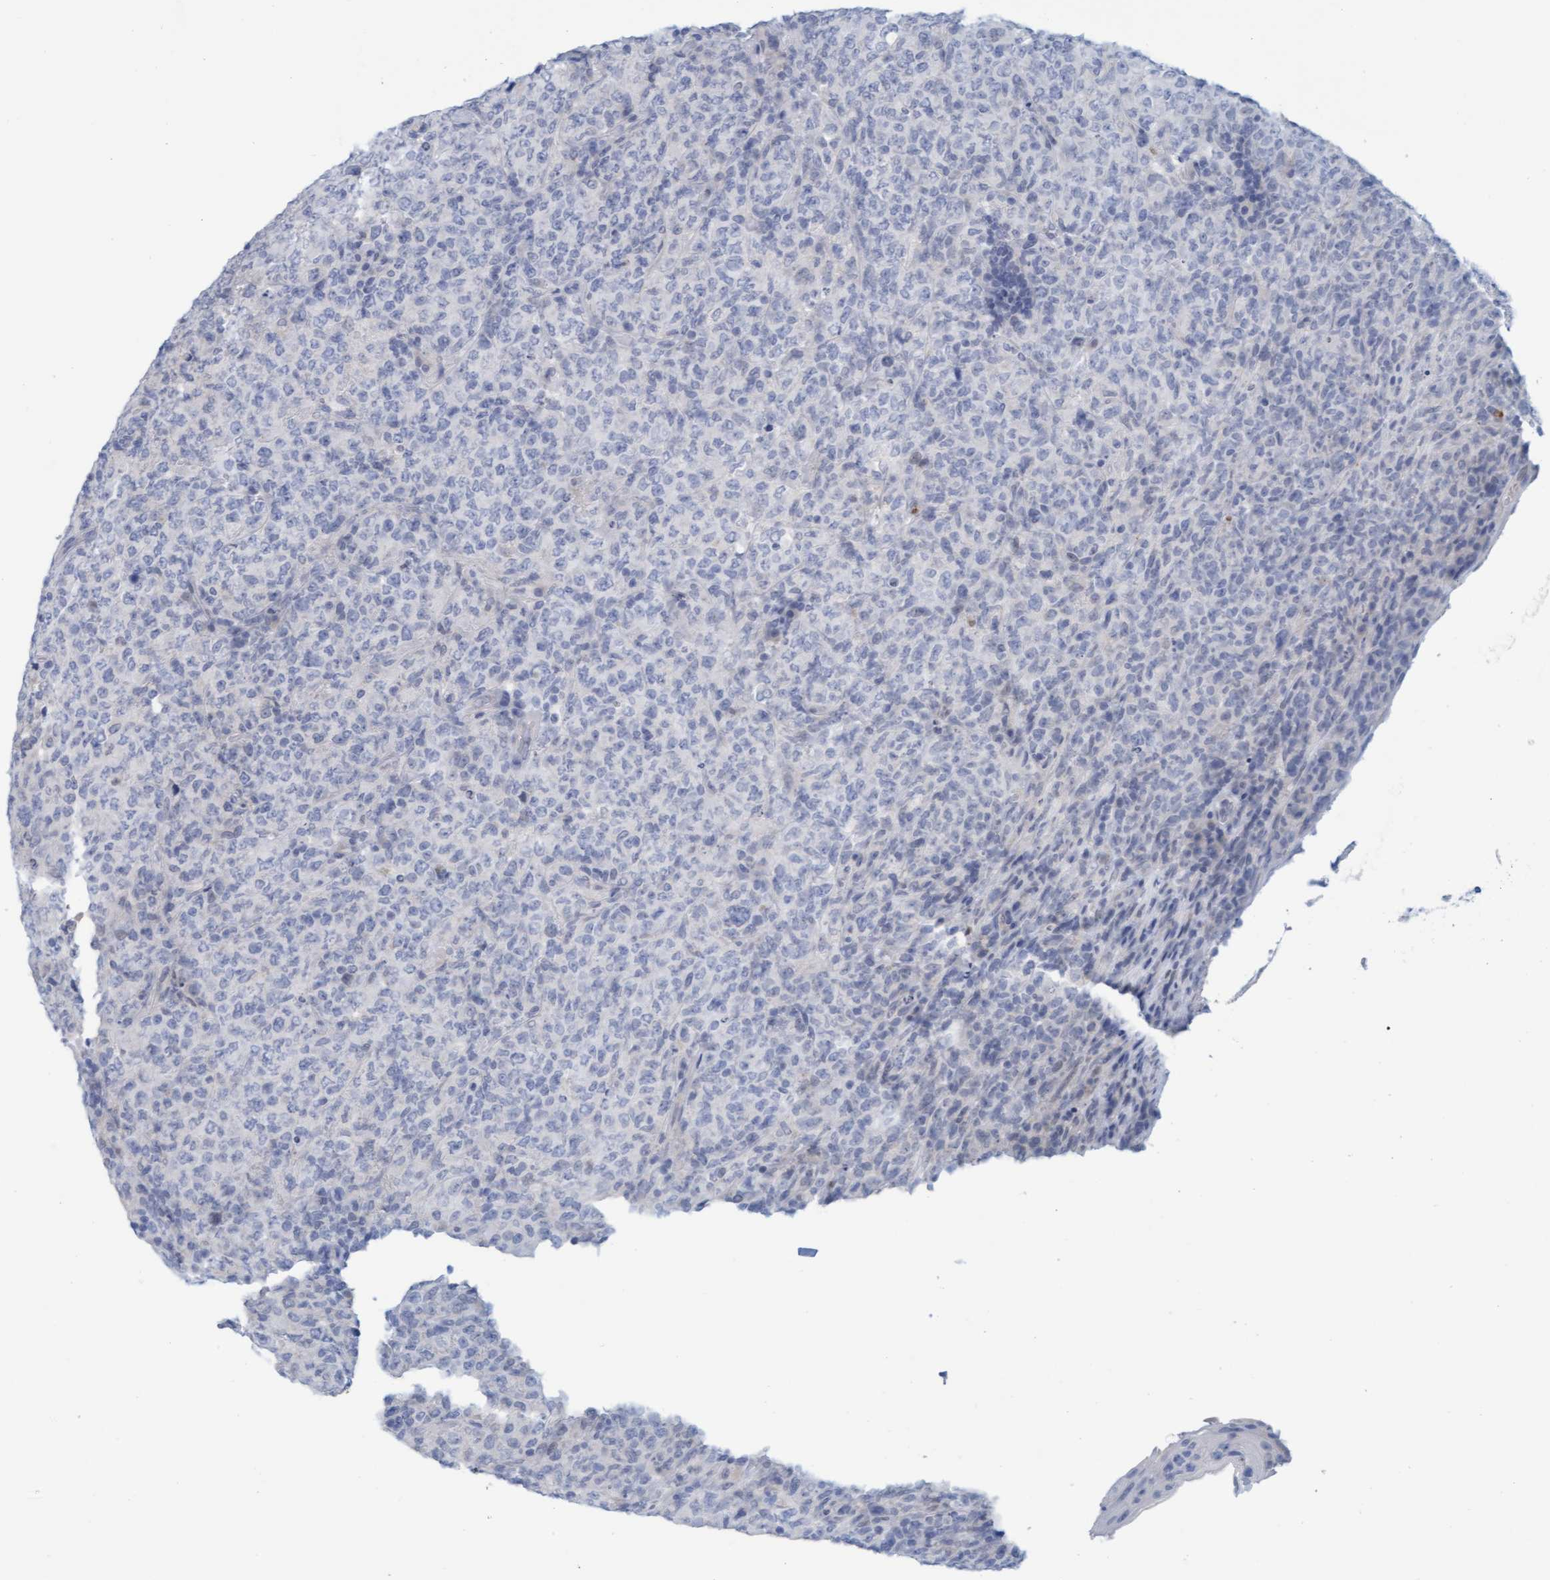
{"staining": {"intensity": "negative", "quantity": "none", "location": "none"}, "tissue": "lymphoma", "cell_type": "Tumor cells", "image_type": "cancer", "snomed": [{"axis": "morphology", "description": "Malignant lymphoma, non-Hodgkin's type, High grade"}, {"axis": "topography", "description": "Tonsil"}], "caption": "Immunohistochemical staining of human malignant lymphoma, non-Hodgkin's type (high-grade) displays no significant expression in tumor cells.", "gene": "CPA3", "patient": {"sex": "female", "age": 36}}